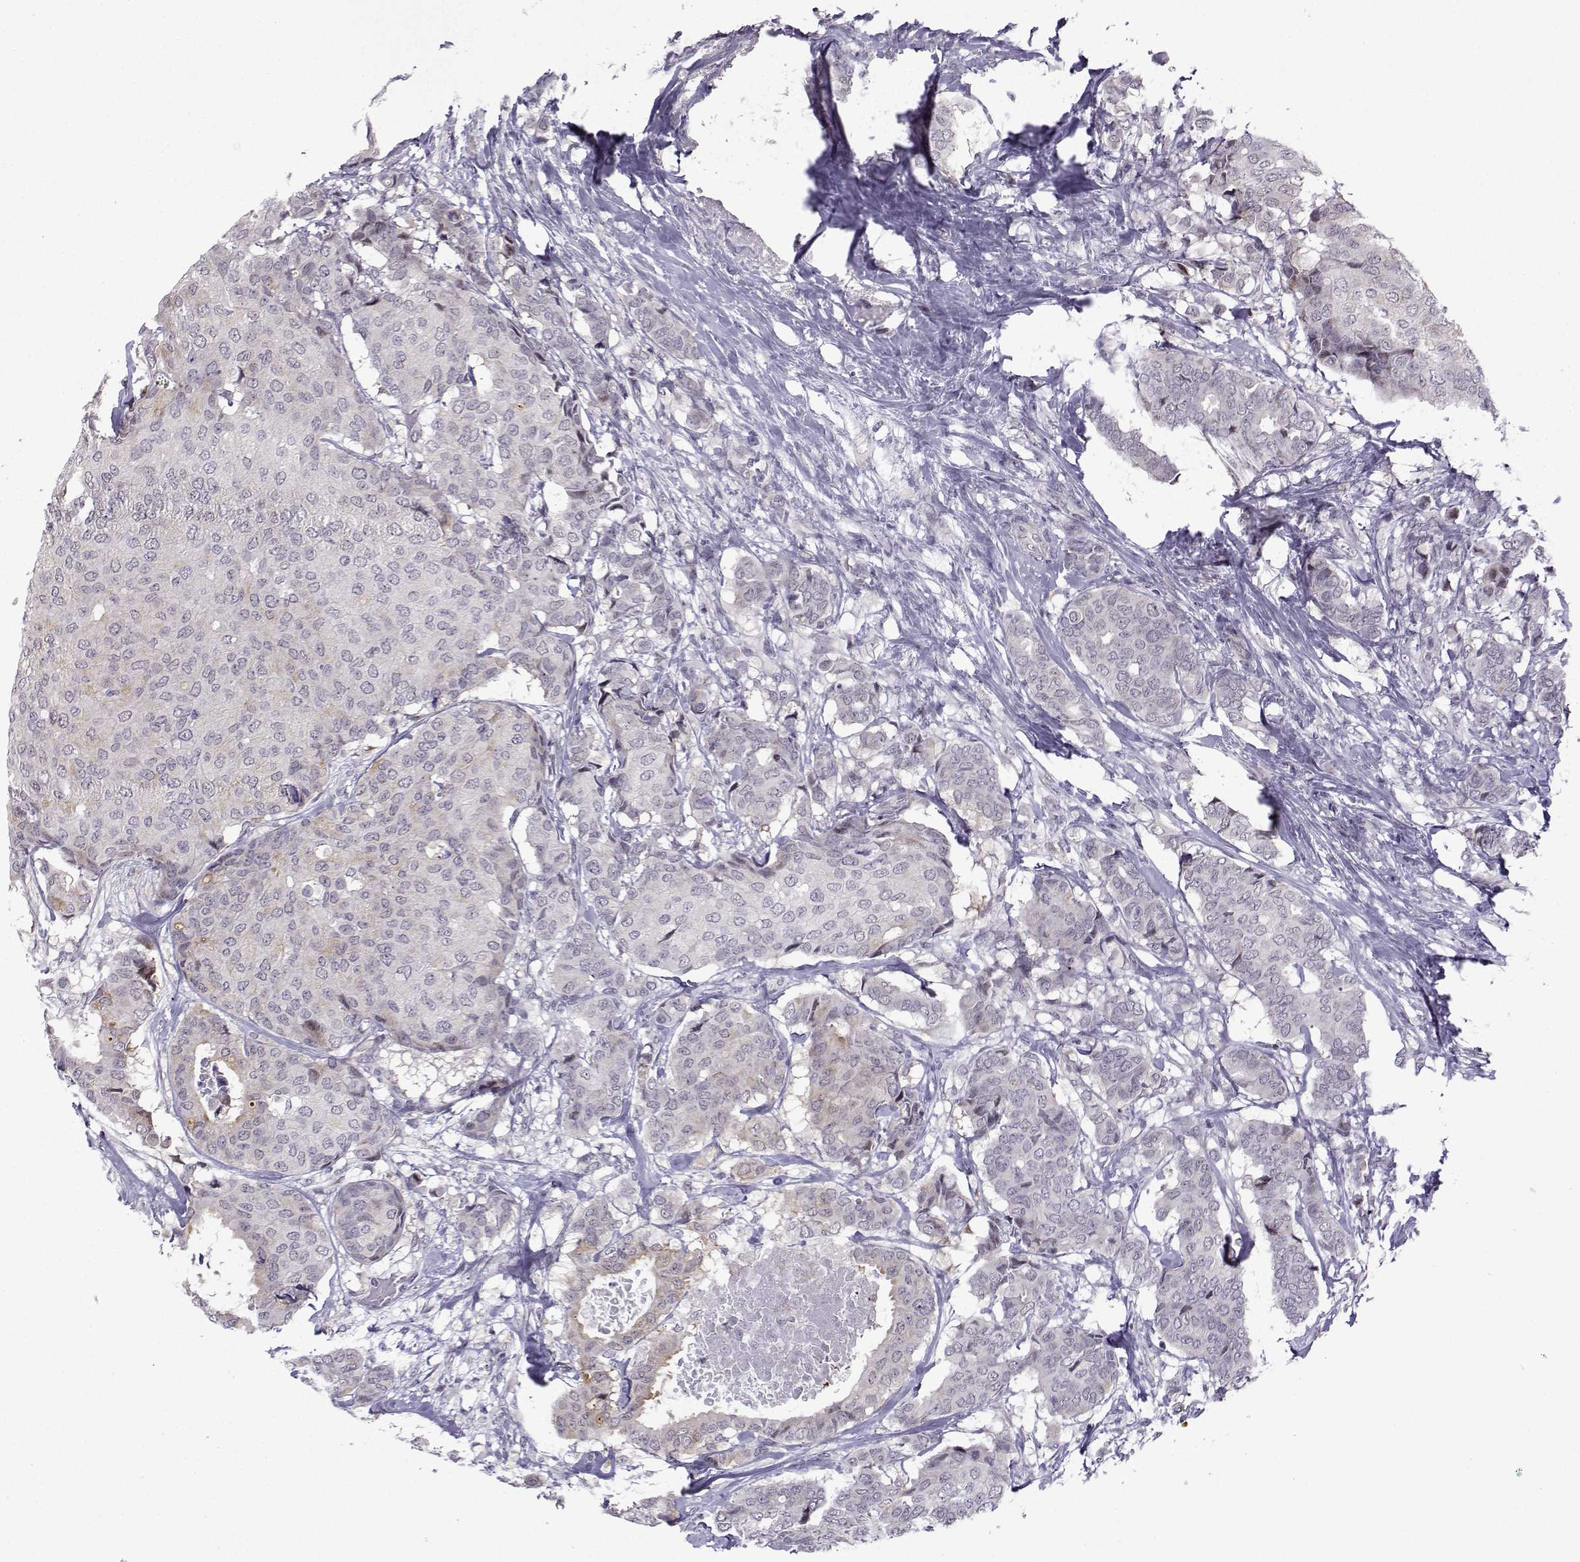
{"staining": {"intensity": "weak", "quantity": "<25%", "location": "cytoplasmic/membranous"}, "tissue": "breast cancer", "cell_type": "Tumor cells", "image_type": "cancer", "snomed": [{"axis": "morphology", "description": "Duct carcinoma"}, {"axis": "topography", "description": "Breast"}], "caption": "A photomicrograph of human breast cancer is negative for staining in tumor cells.", "gene": "FGF3", "patient": {"sex": "female", "age": 75}}